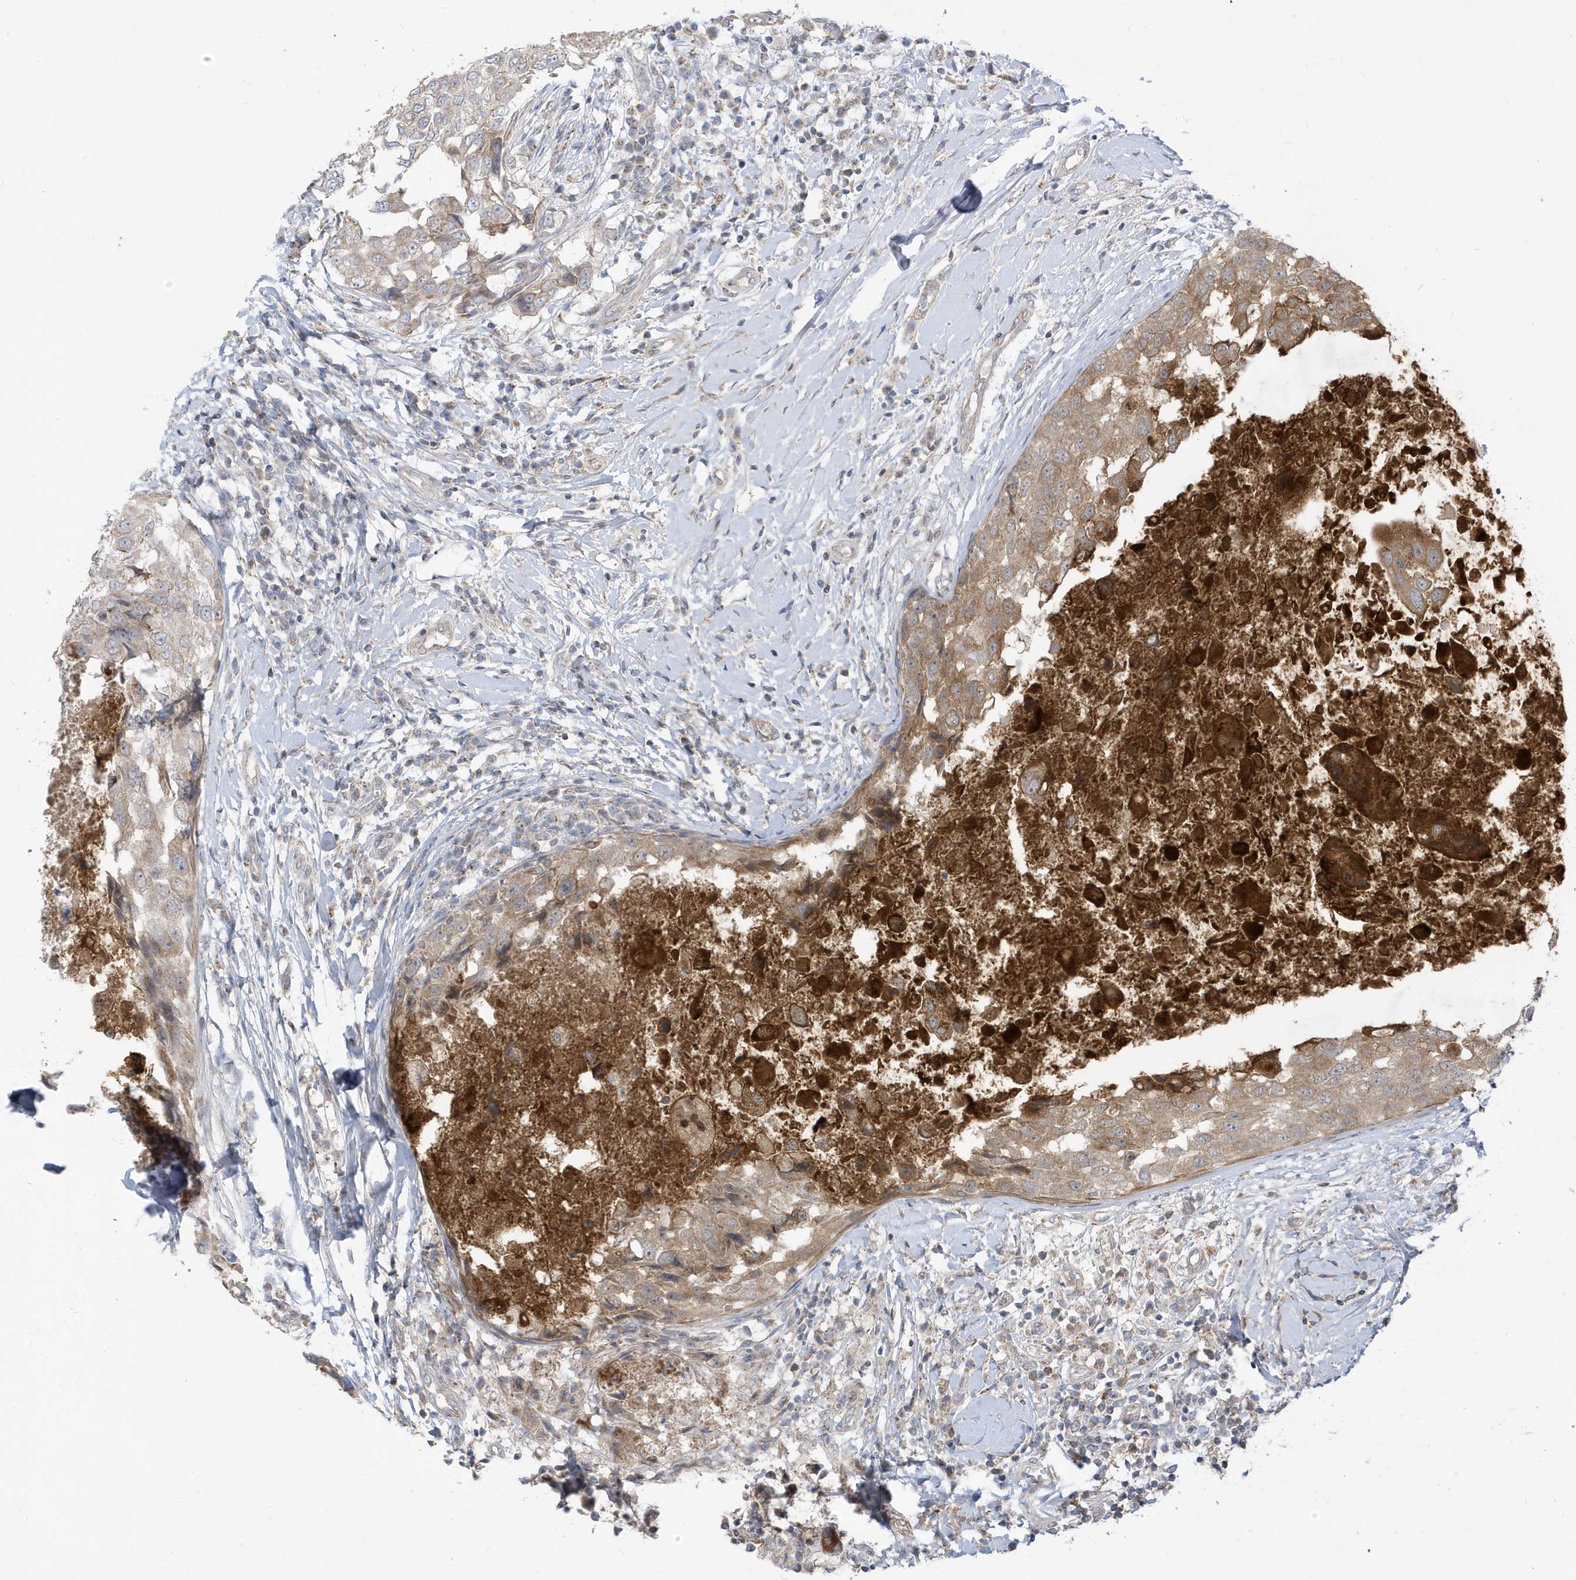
{"staining": {"intensity": "weak", "quantity": ">75%", "location": "cytoplasmic/membranous"}, "tissue": "breast cancer", "cell_type": "Tumor cells", "image_type": "cancer", "snomed": [{"axis": "morphology", "description": "Duct carcinoma"}, {"axis": "topography", "description": "Breast"}], "caption": "Immunohistochemical staining of human breast cancer (infiltrating ductal carcinoma) displays weak cytoplasmic/membranous protein positivity in approximately >75% of tumor cells.", "gene": "ATP13A5", "patient": {"sex": "female", "age": 27}}